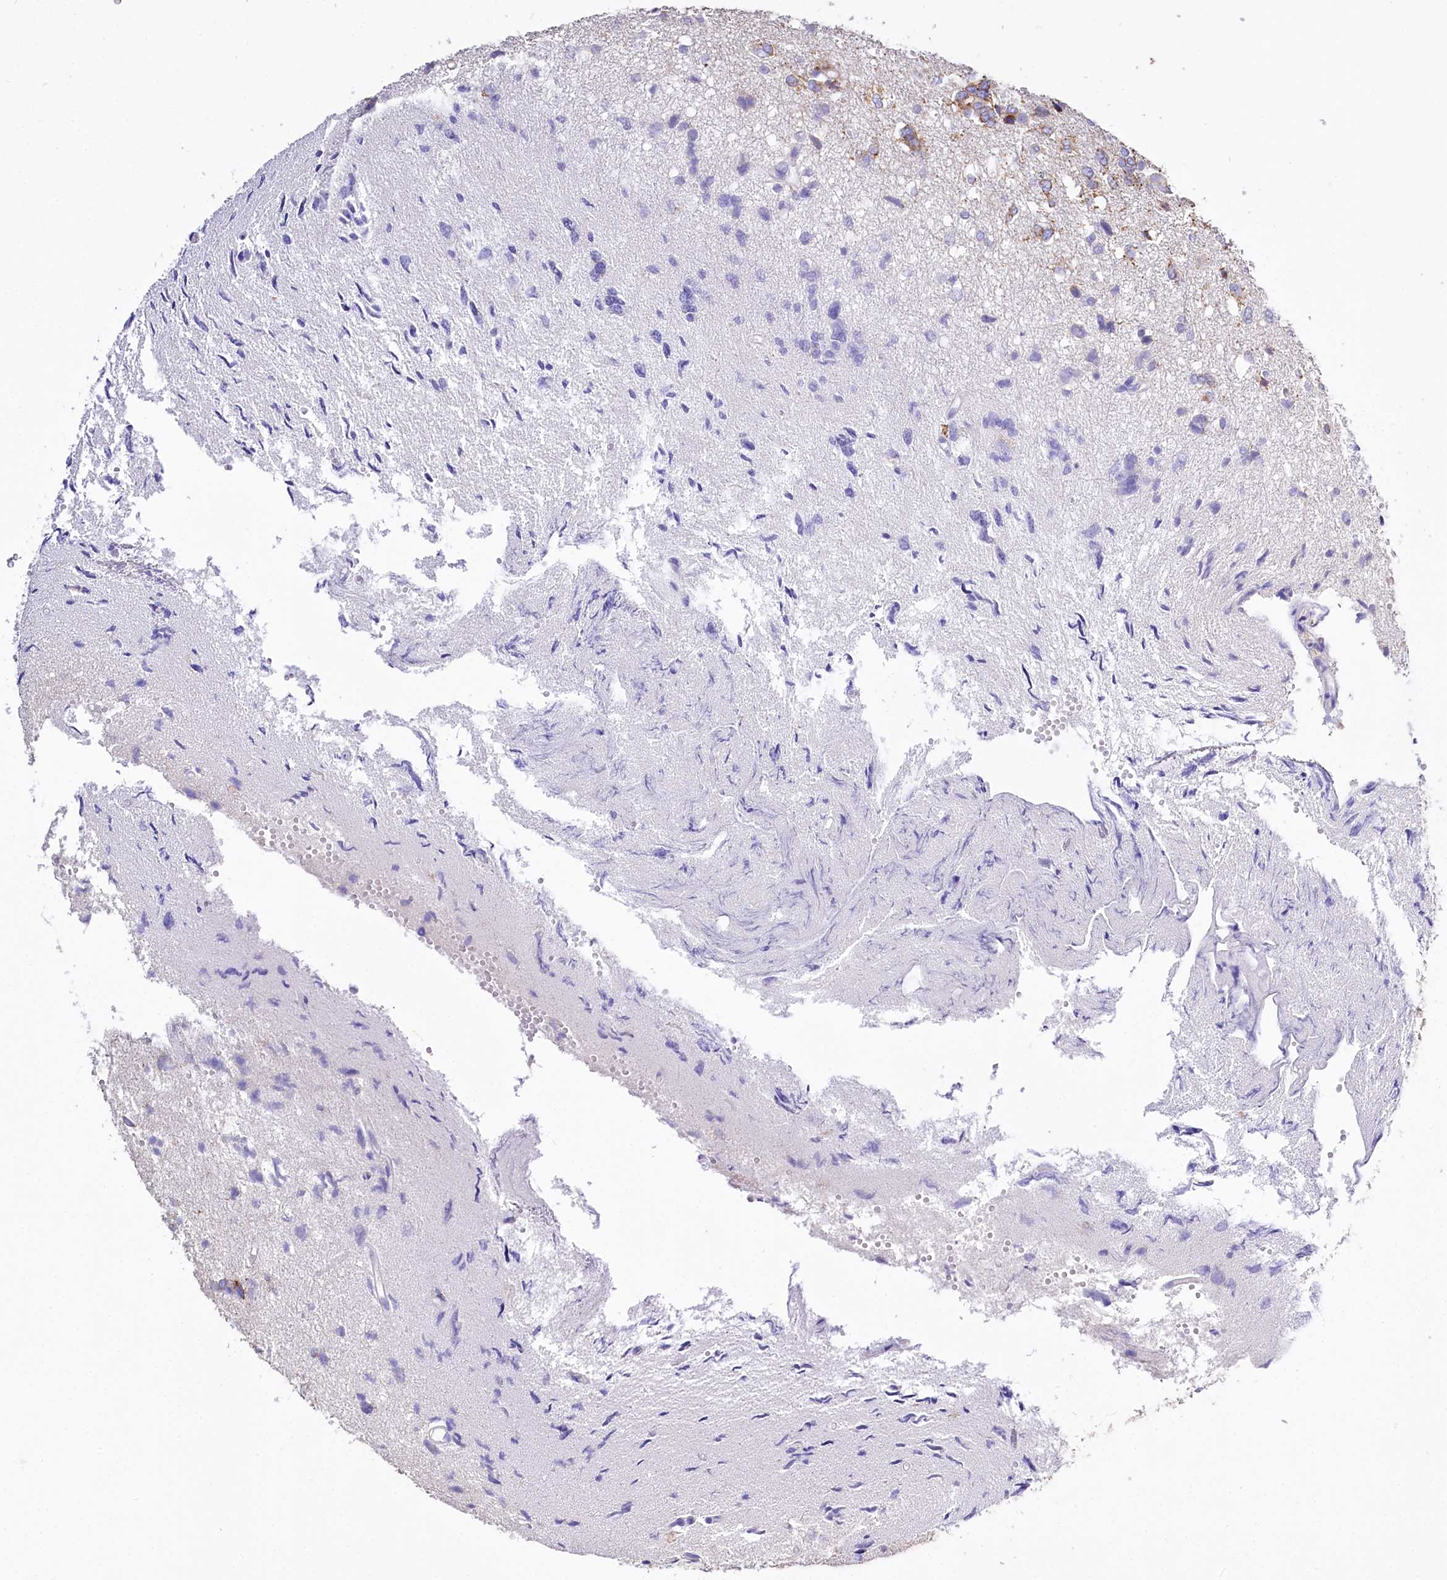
{"staining": {"intensity": "weak", "quantity": "<25%", "location": "cytoplasmic/membranous"}, "tissue": "glioma", "cell_type": "Tumor cells", "image_type": "cancer", "snomed": [{"axis": "morphology", "description": "Glioma, malignant, High grade"}, {"axis": "topography", "description": "Brain"}], "caption": "An IHC image of glioma is shown. There is no staining in tumor cells of glioma.", "gene": "PTER", "patient": {"sex": "female", "age": 59}}